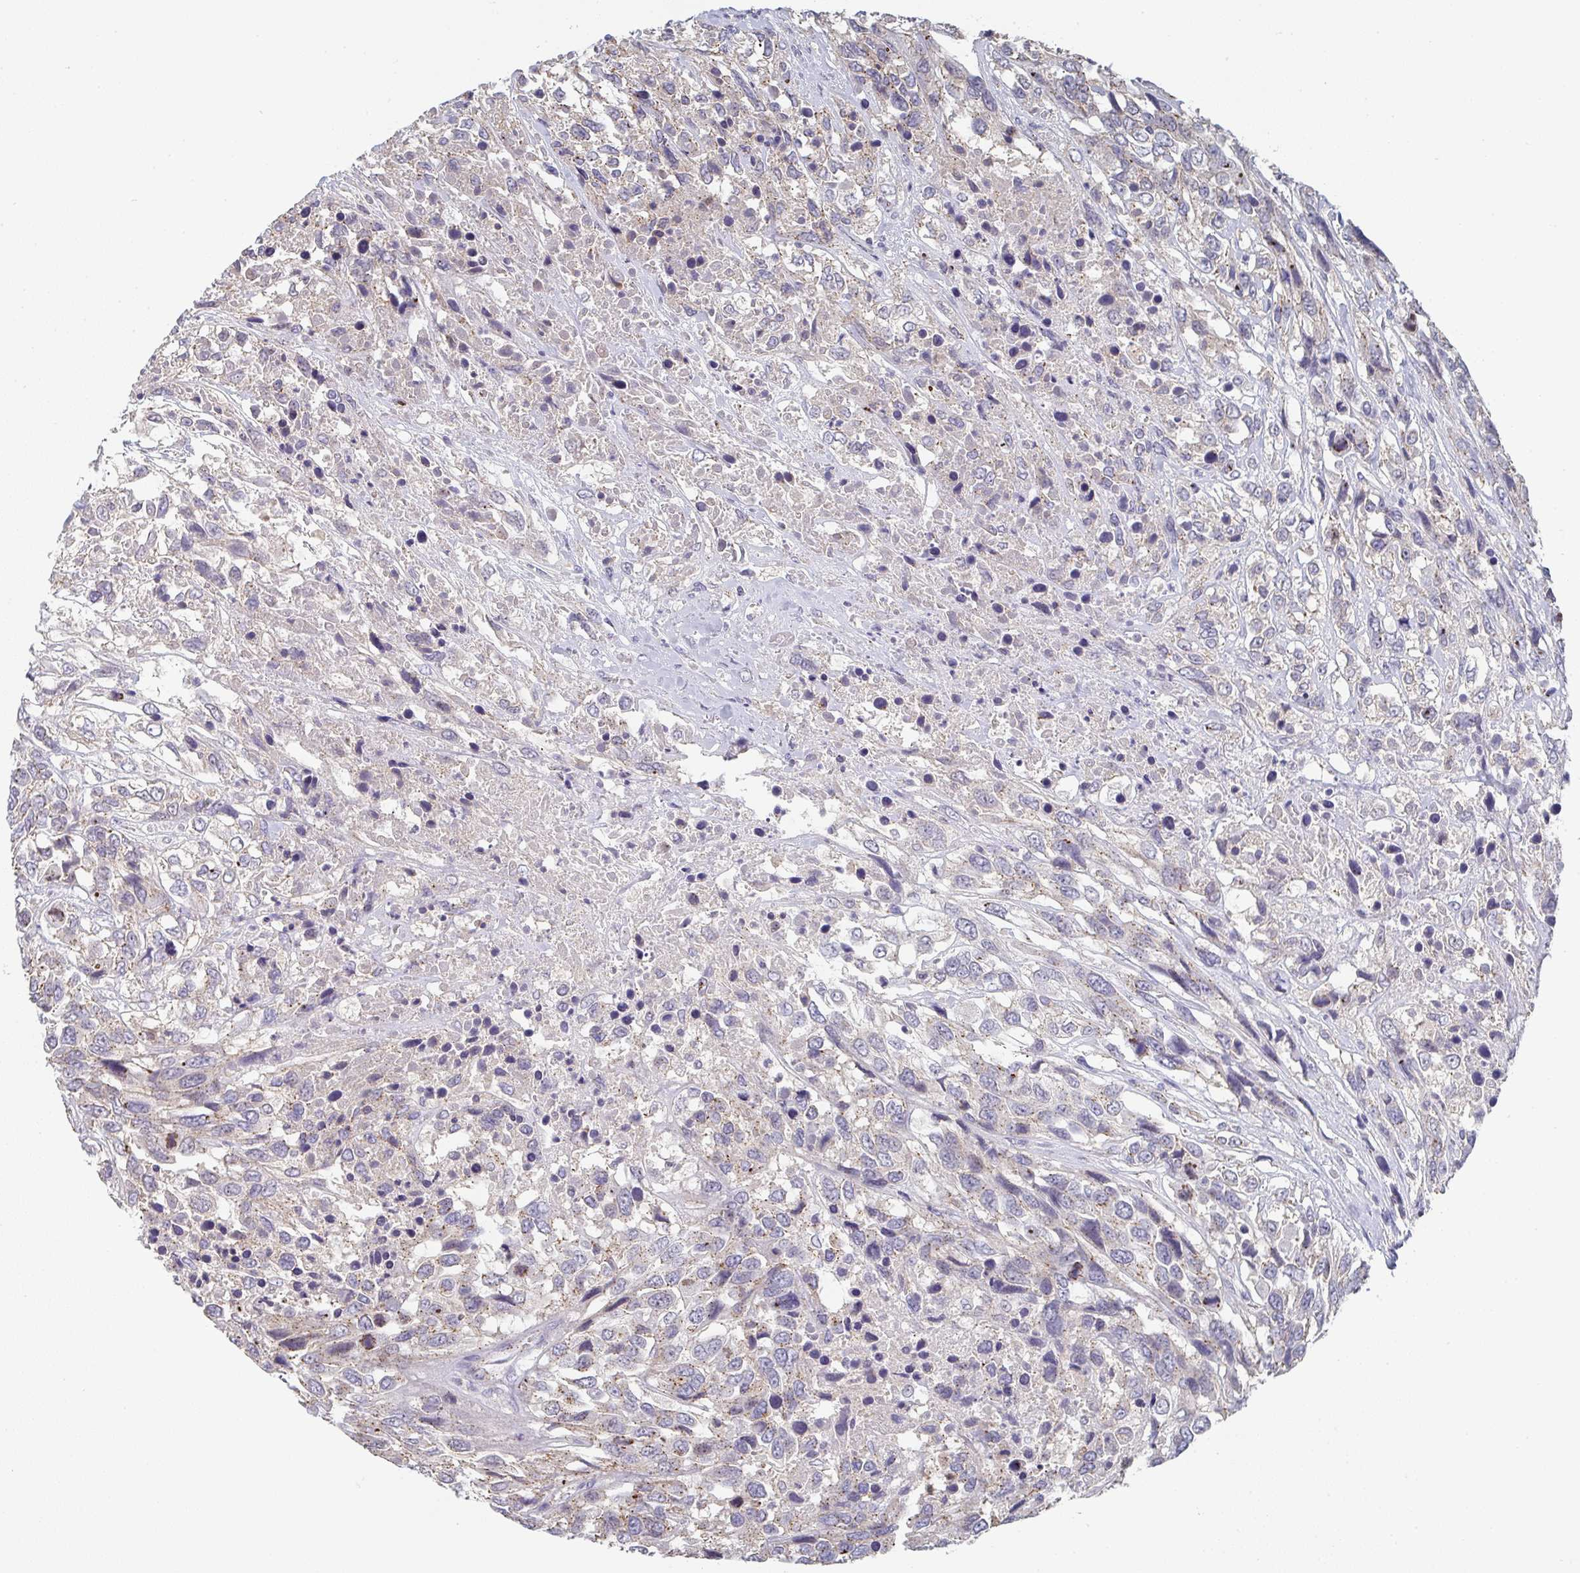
{"staining": {"intensity": "moderate", "quantity": "<25%", "location": "cytoplasmic/membranous"}, "tissue": "urothelial cancer", "cell_type": "Tumor cells", "image_type": "cancer", "snomed": [{"axis": "morphology", "description": "Urothelial carcinoma, High grade"}, {"axis": "topography", "description": "Urinary bladder"}], "caption": "Moderate cytoplasmic/membranous protein positivity is appreciated in about <25% of tumor cells in urothelial cancer.", "gene": "CHMP5", "patient": {"sex": "female", "age": 70}}